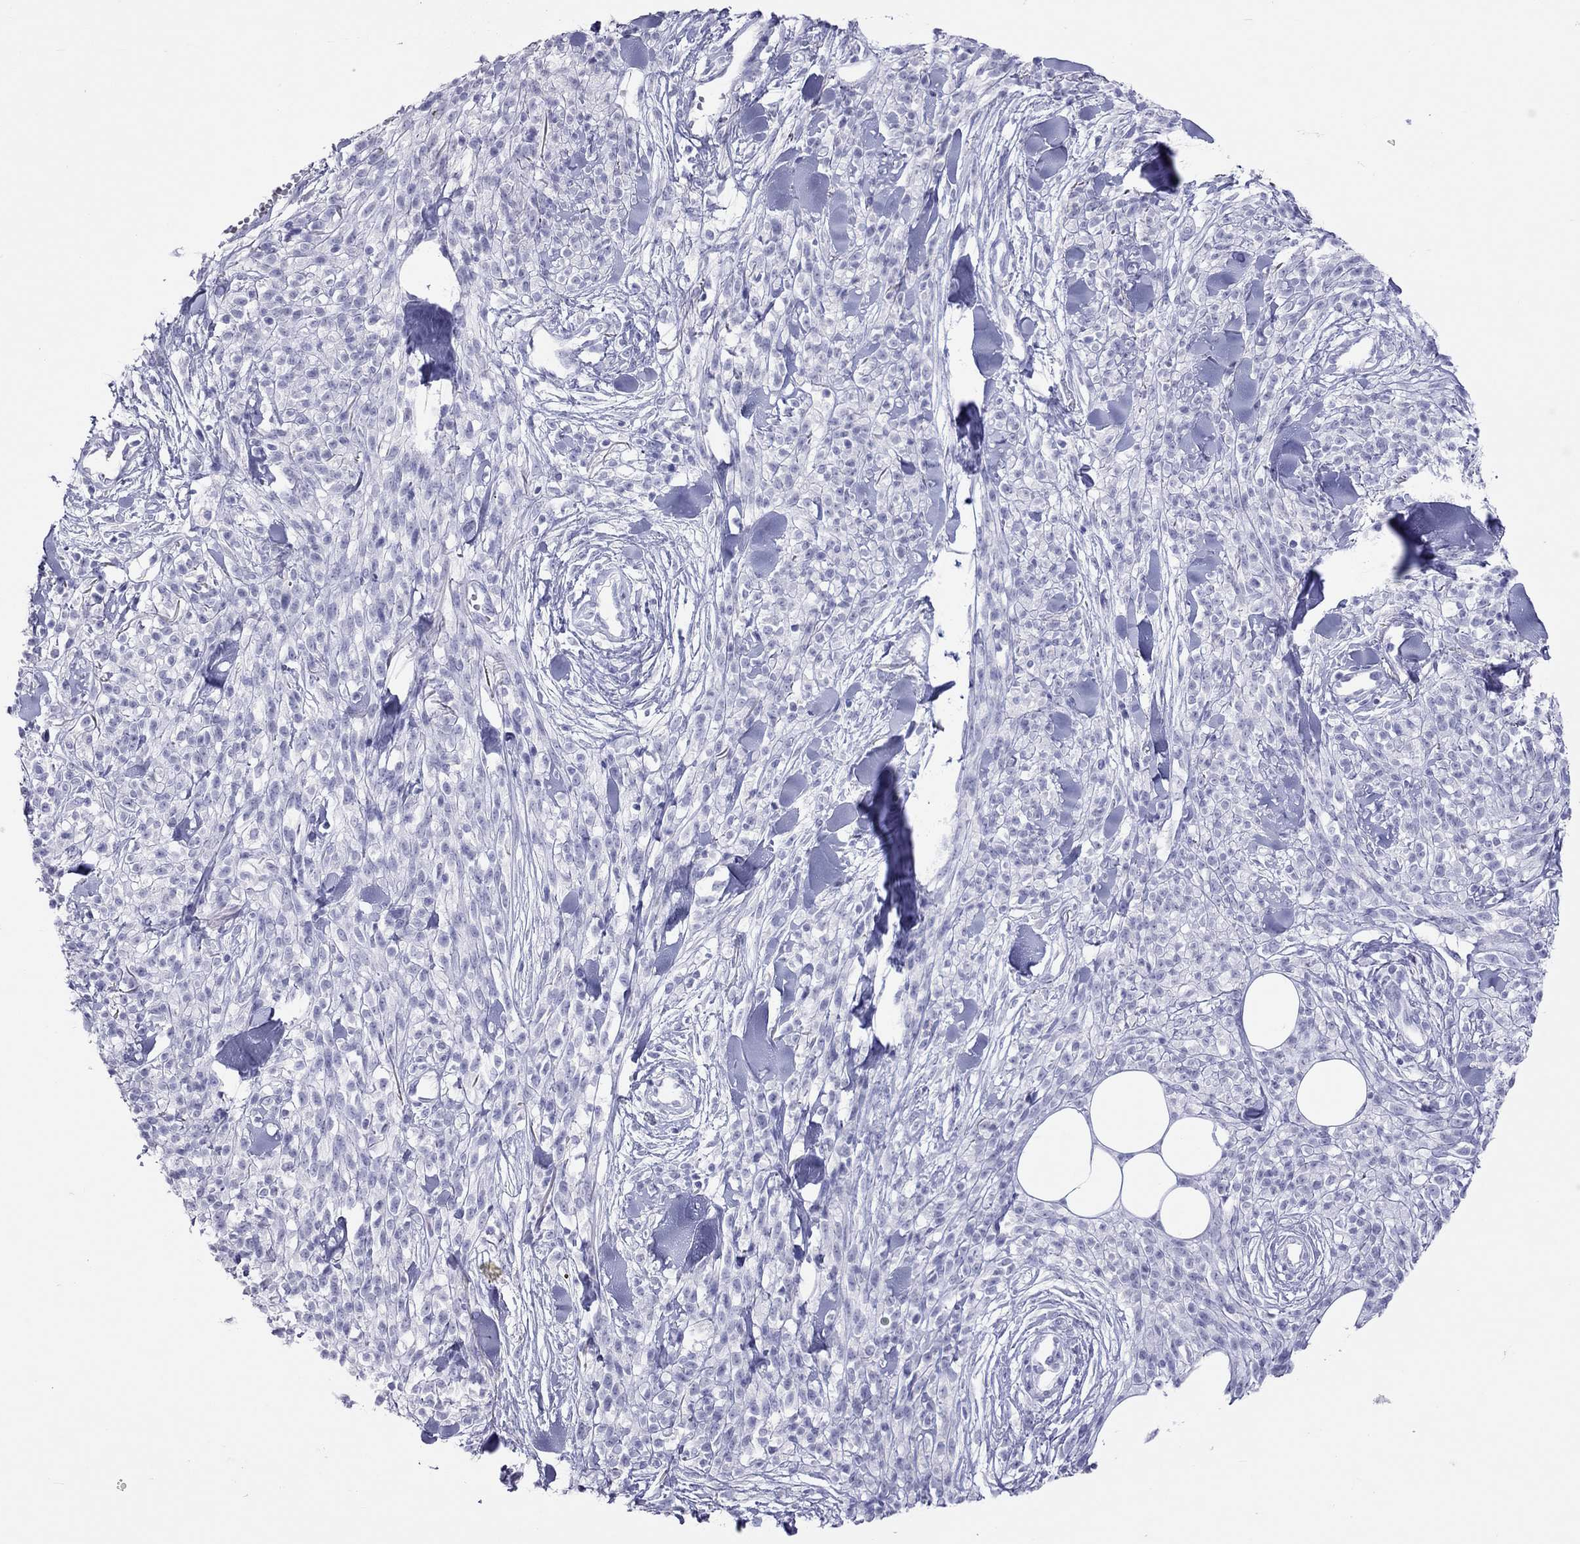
{"staining": {"intensity": "negative", "quantity": "none", "location": "none"}, "tissue": "melanoma", "cell_type": "Tumor cells", "image_type": "cancer", "snomed": [{"axis": "morphology", "description": "Malignant melanoma, NOS"}, {"axis": "topography", "description": "Skin"}, {"axis": "topography", "description": "Skin of trunk"}], "caption": "An image of human melanoma is negative for staining in tumor cells.", "gene": "MUC16", "patient": {"sex": "male", "age": 74}}